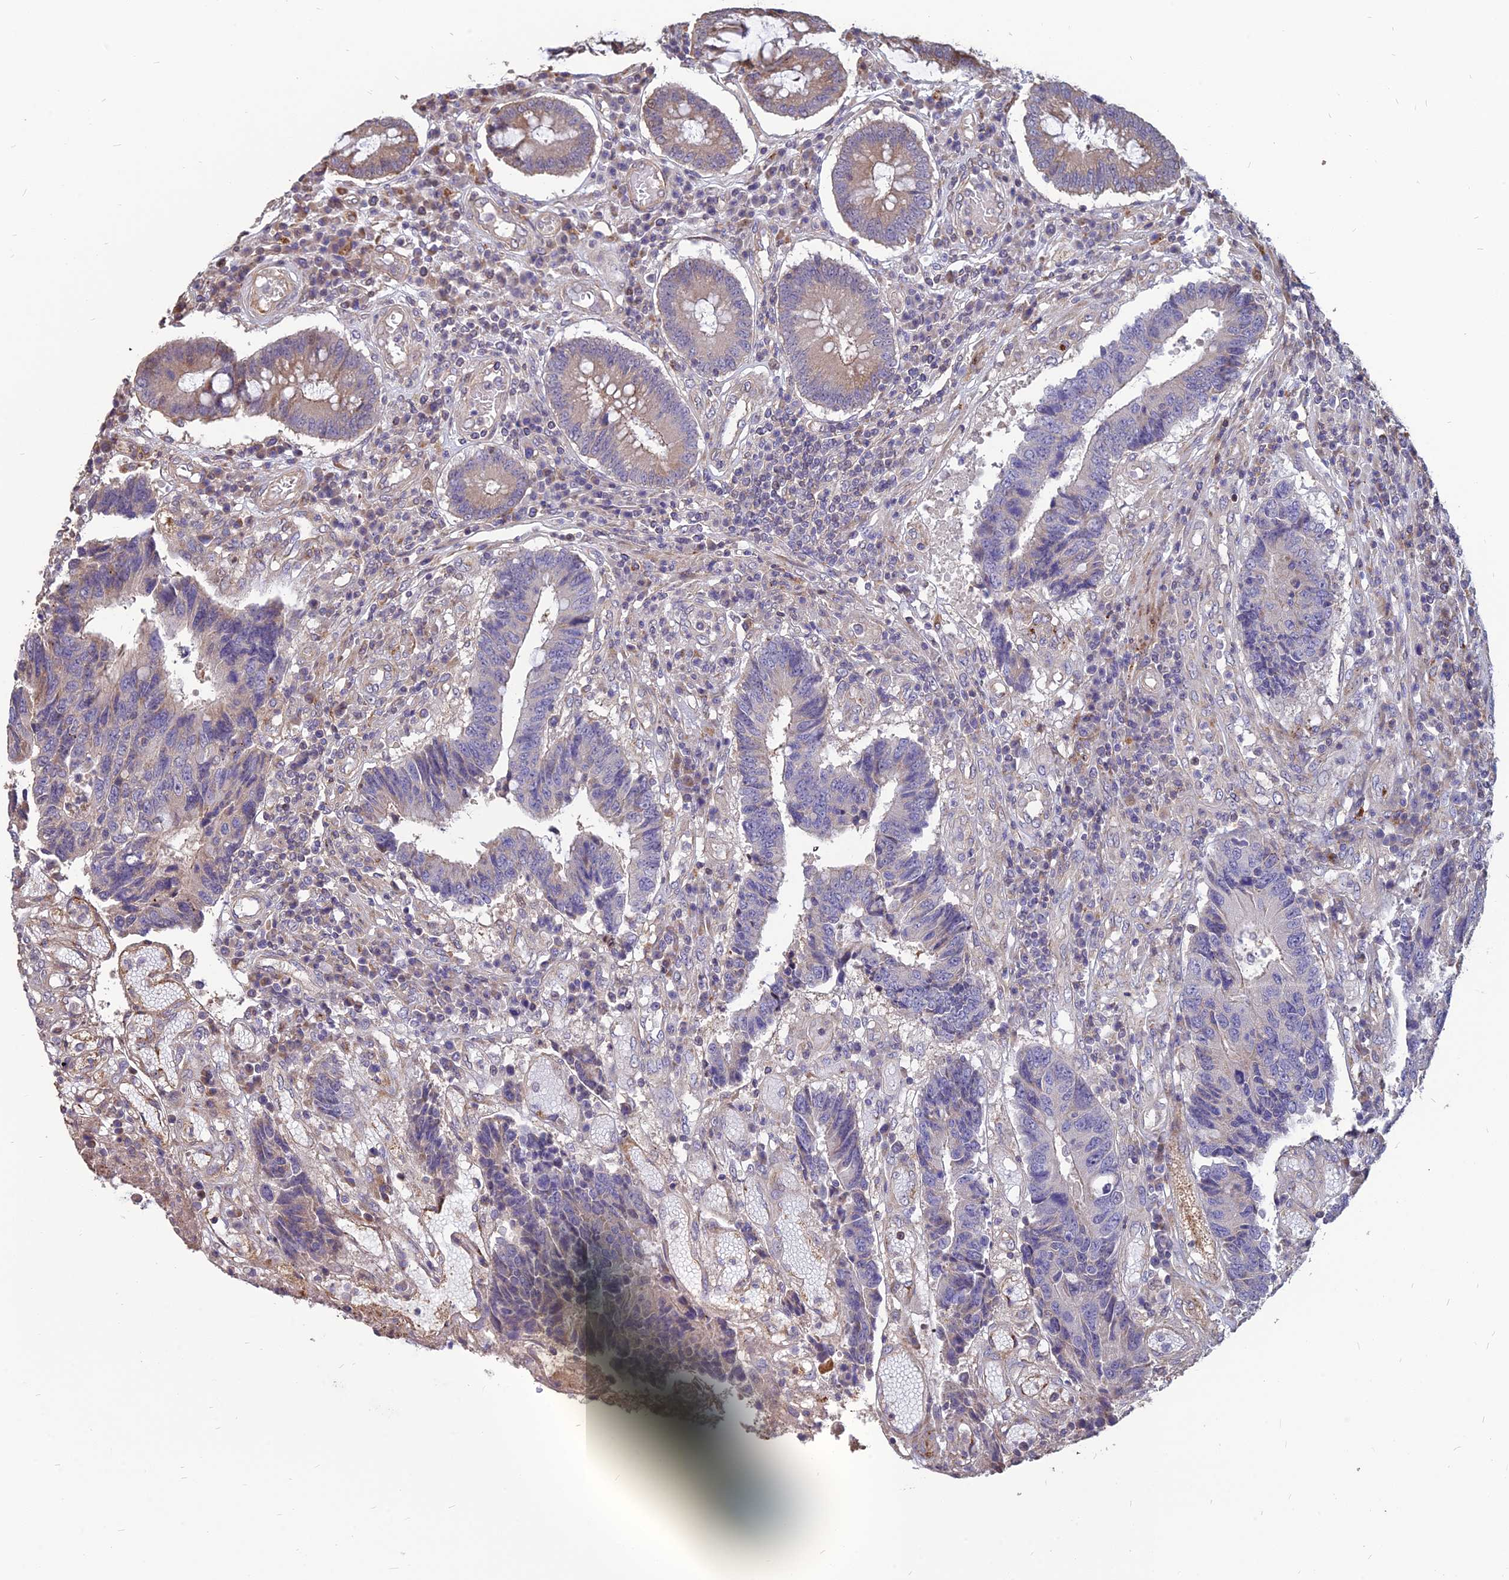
{"staining": {"intensity": "negative", "quantity": "none", "location": "none"}, "tissue": "colorectal cancer", "cell_type": "Tumor cells", "image_type": "cancer", "snomed": [{"axis": "morphology", "description": "Adenocarcinoma, NOS"}, {"axis": "topography", "description": "Rectum"}], "caption": "IHC histopathology image of colorectal cancer (adenocarcinoma) stained for a protein (brown), which demonstrates no expression in tumor cells. The staining was performed using DAB (3,3'-diaminobenzidine) to visualize the protein expression in brown, while the nuclei were stained in blue with hematoxylin (Magnification: 20x).", "gene": "ST3GAL6", "patient": {"sex": "male", "age": 84}}